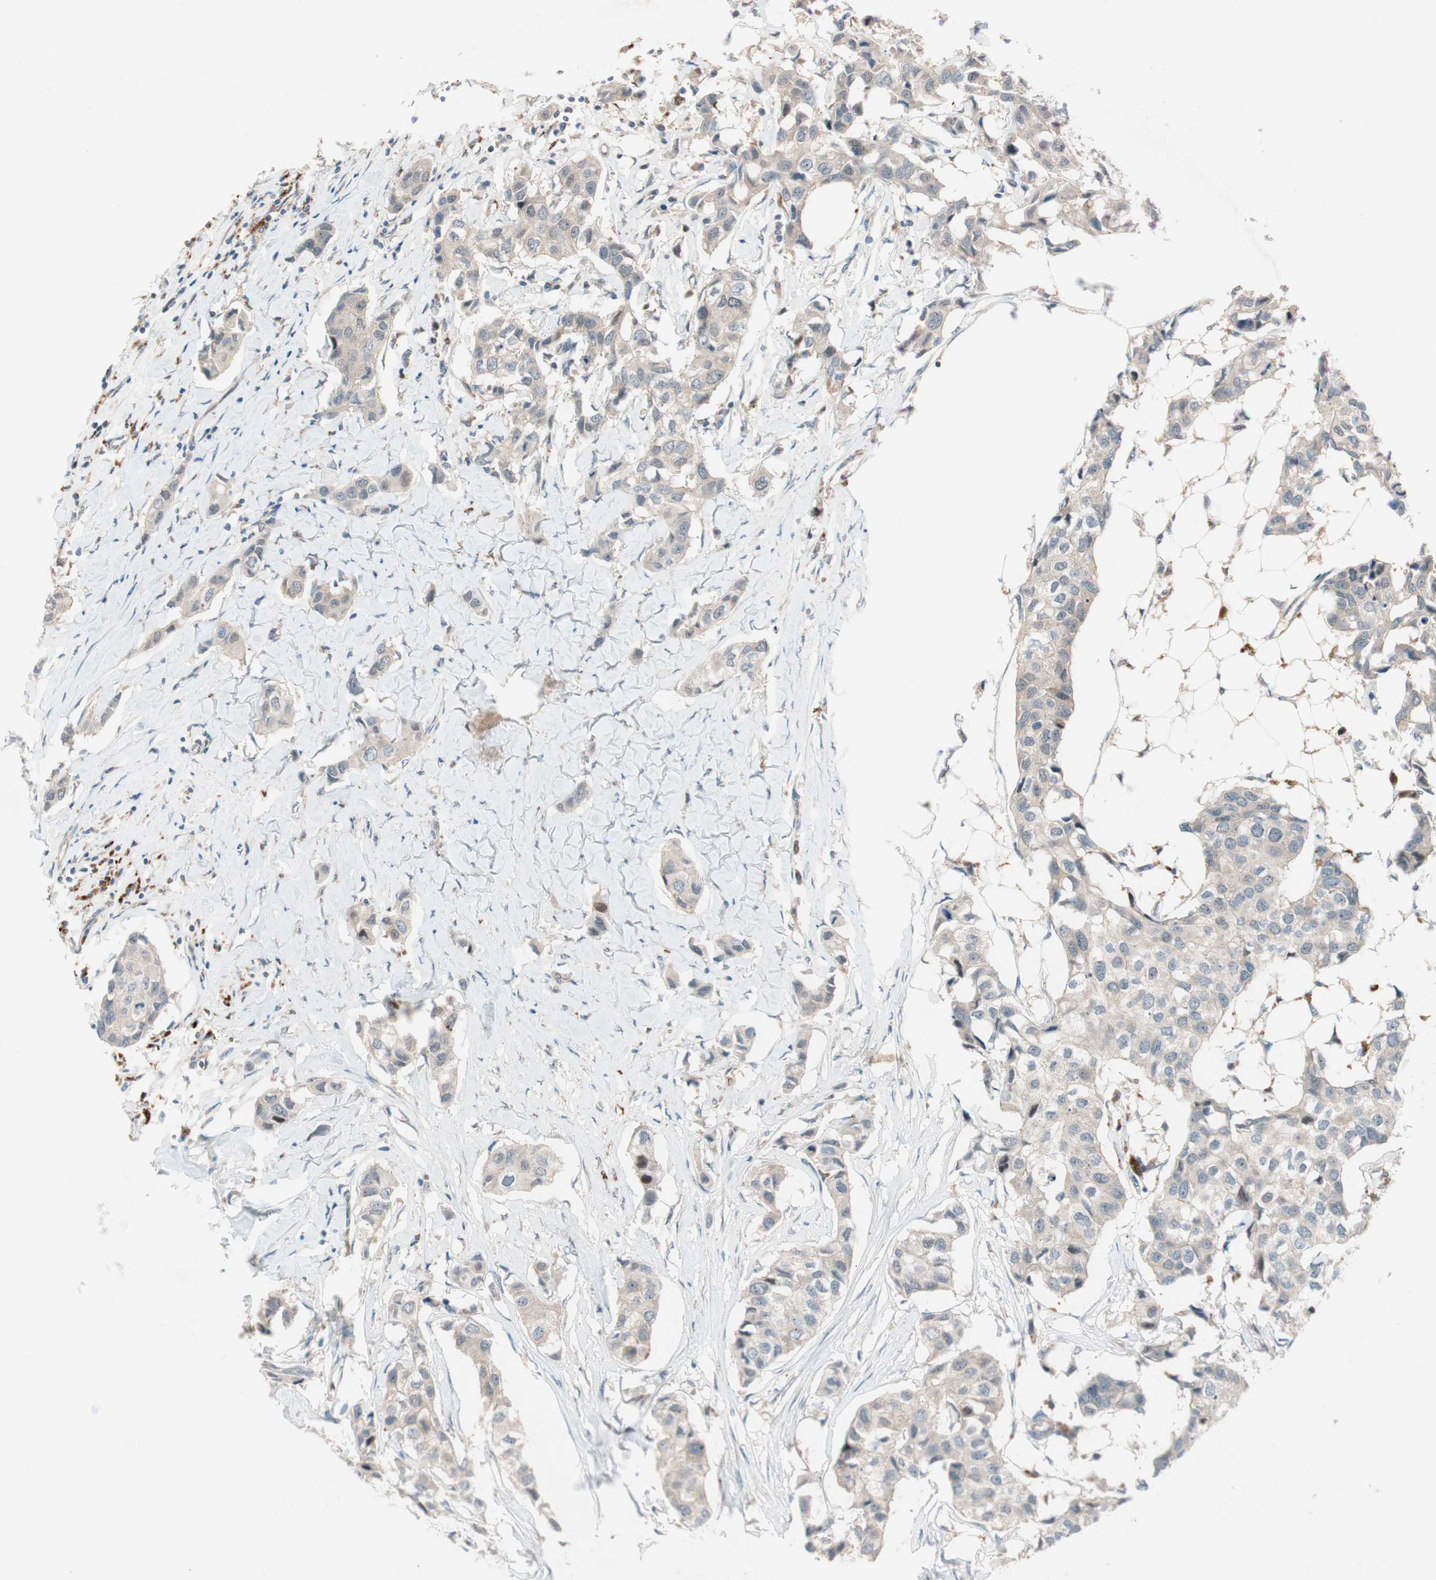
{"staining": {"intensity": "weak", "quantity": "25%-75%", "location": "cytoplasmic/membranous"}, "tissue": "breast cancer", "cell_type": "Tumor cells", "image_type": "cancer", "snomed": [{"axis": "morphology", "description": "Duct carcinoma"}, {"axis": "topography", "description": "Breast"}], "caption": "There is low levels of weak cytoplasmic/membranous positivity in tumor cells of intraductal carcinoma (breast), as demonstrated by immunohistochemical staining (brown color).", "gene": "PIK3R3", "patient": {"sex": "female", "age": 80}}